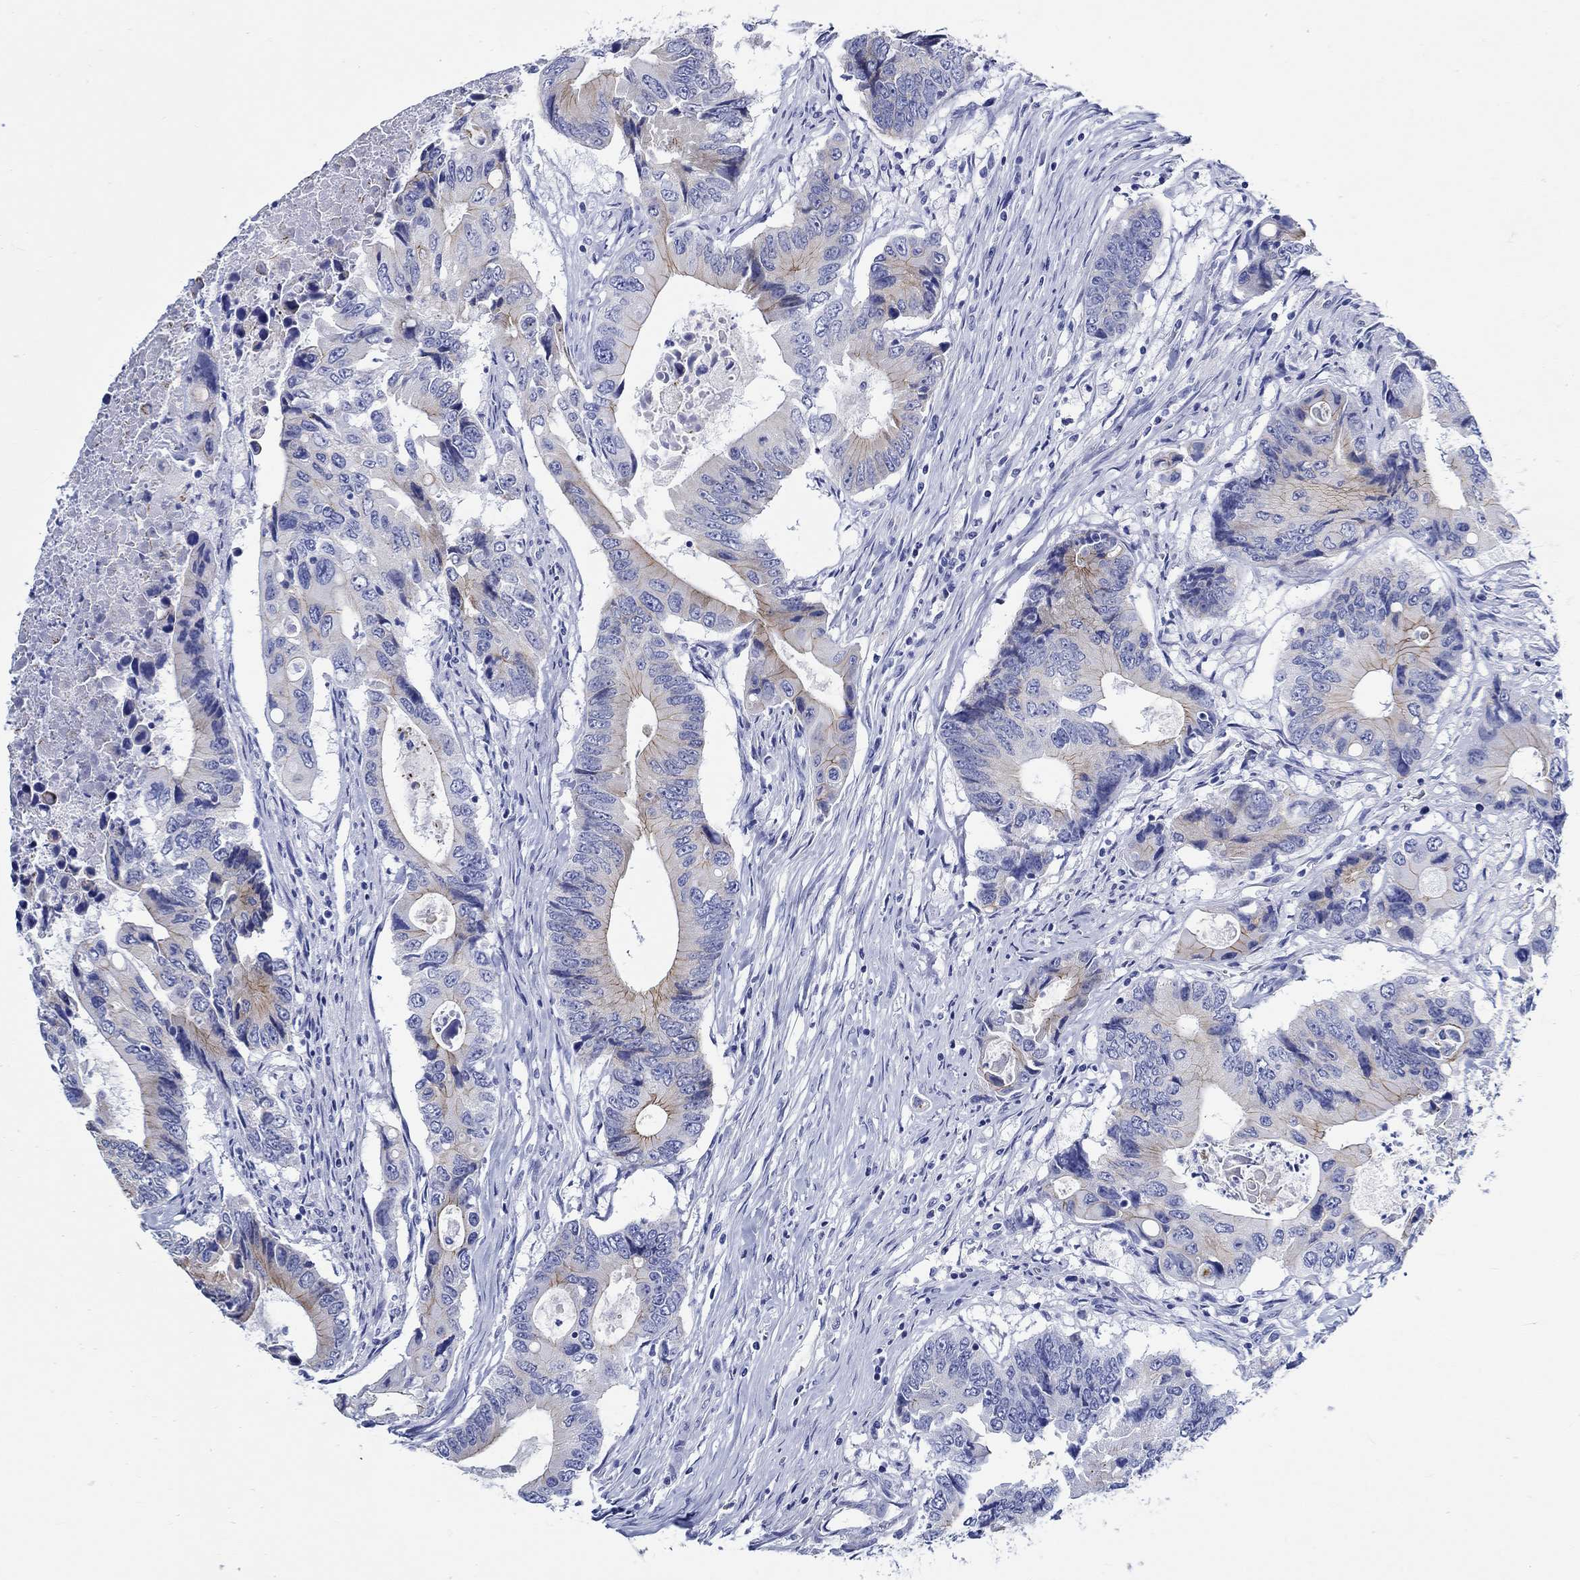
{"staining": {"intensity": "moderate", "quantity": "<25%", "location": "cytoplasmic/membranous"}, "tissue": "colorectal cancer", "cell_type": "Tumor cells", "image_type": "cancer", "snomed": [{"axis": "morphology", "description": "Adenocarcinoma, NOS"}, {"axis": "topography", "description": "Colon"}], "caption": "About <25% of tumor cells in human colorectal cancer (adenocarcinoma) display moderate cytoplasmic/membranous protein expression as visualized by brown immunohistochemical staining.", "gene": "RD3L", "patient": {"sex": "female", "age": 90}}